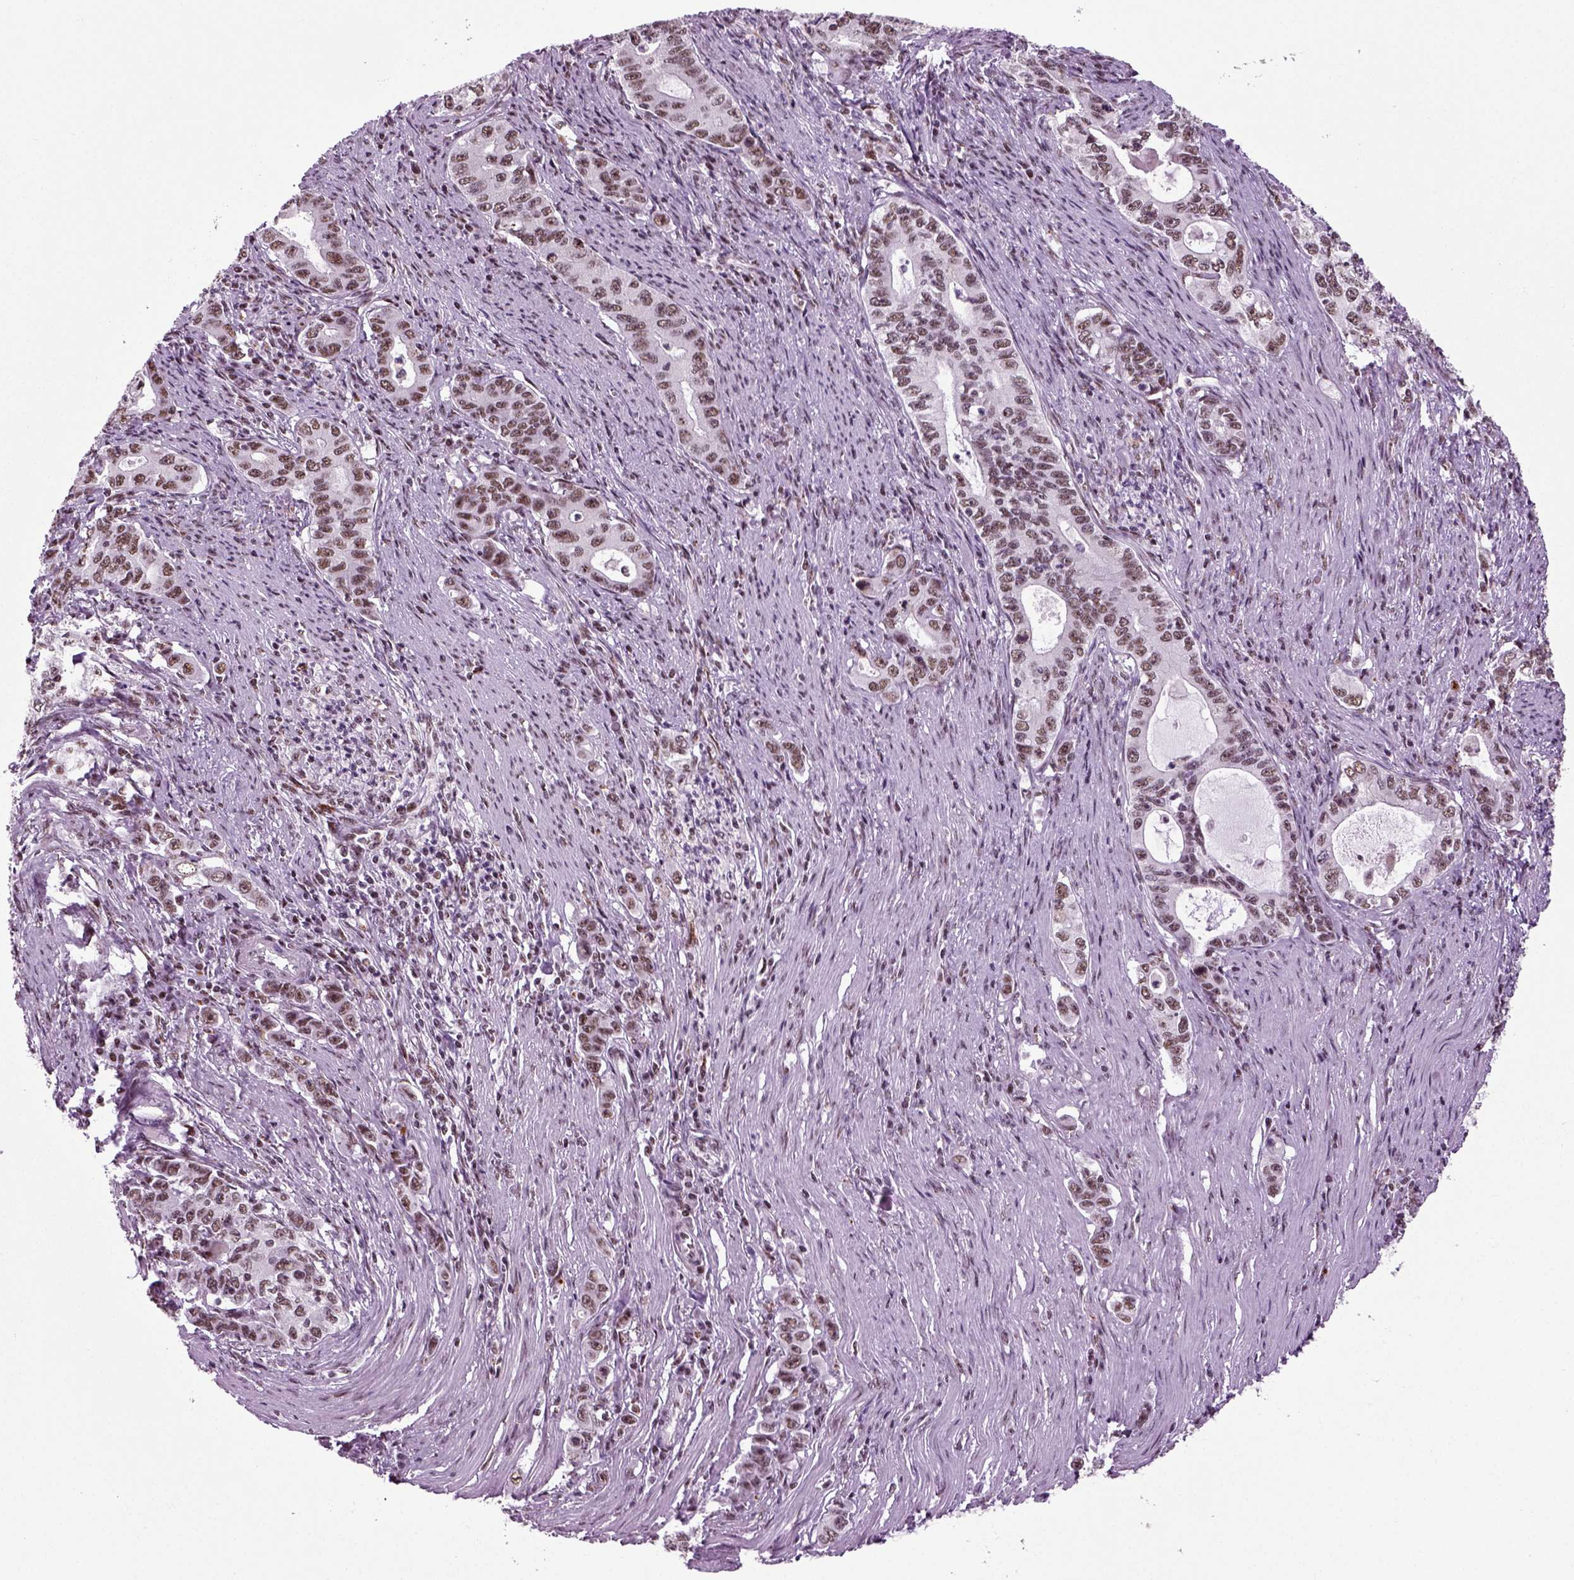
{"staining": {"intensity": "weak", "quantity": ">75%", "location": "nuclear"}, "tissue": "stomach cancer", "cell_type": "Tumor cells", "image_type": "cancer", "snomed": [{"axis": "morphology", "description": "Adenocarcinoma, NOS"}, {"axis": "topography", "description": "Stomach, lower"}], "caption": "Brown immunohistochemical staining in human stomach adenocarcinoma displays weak nuclear staining in about >75% of tumor cells.", "gene": "RCOR3", "patient": {"sex": "female", "age": 72}}